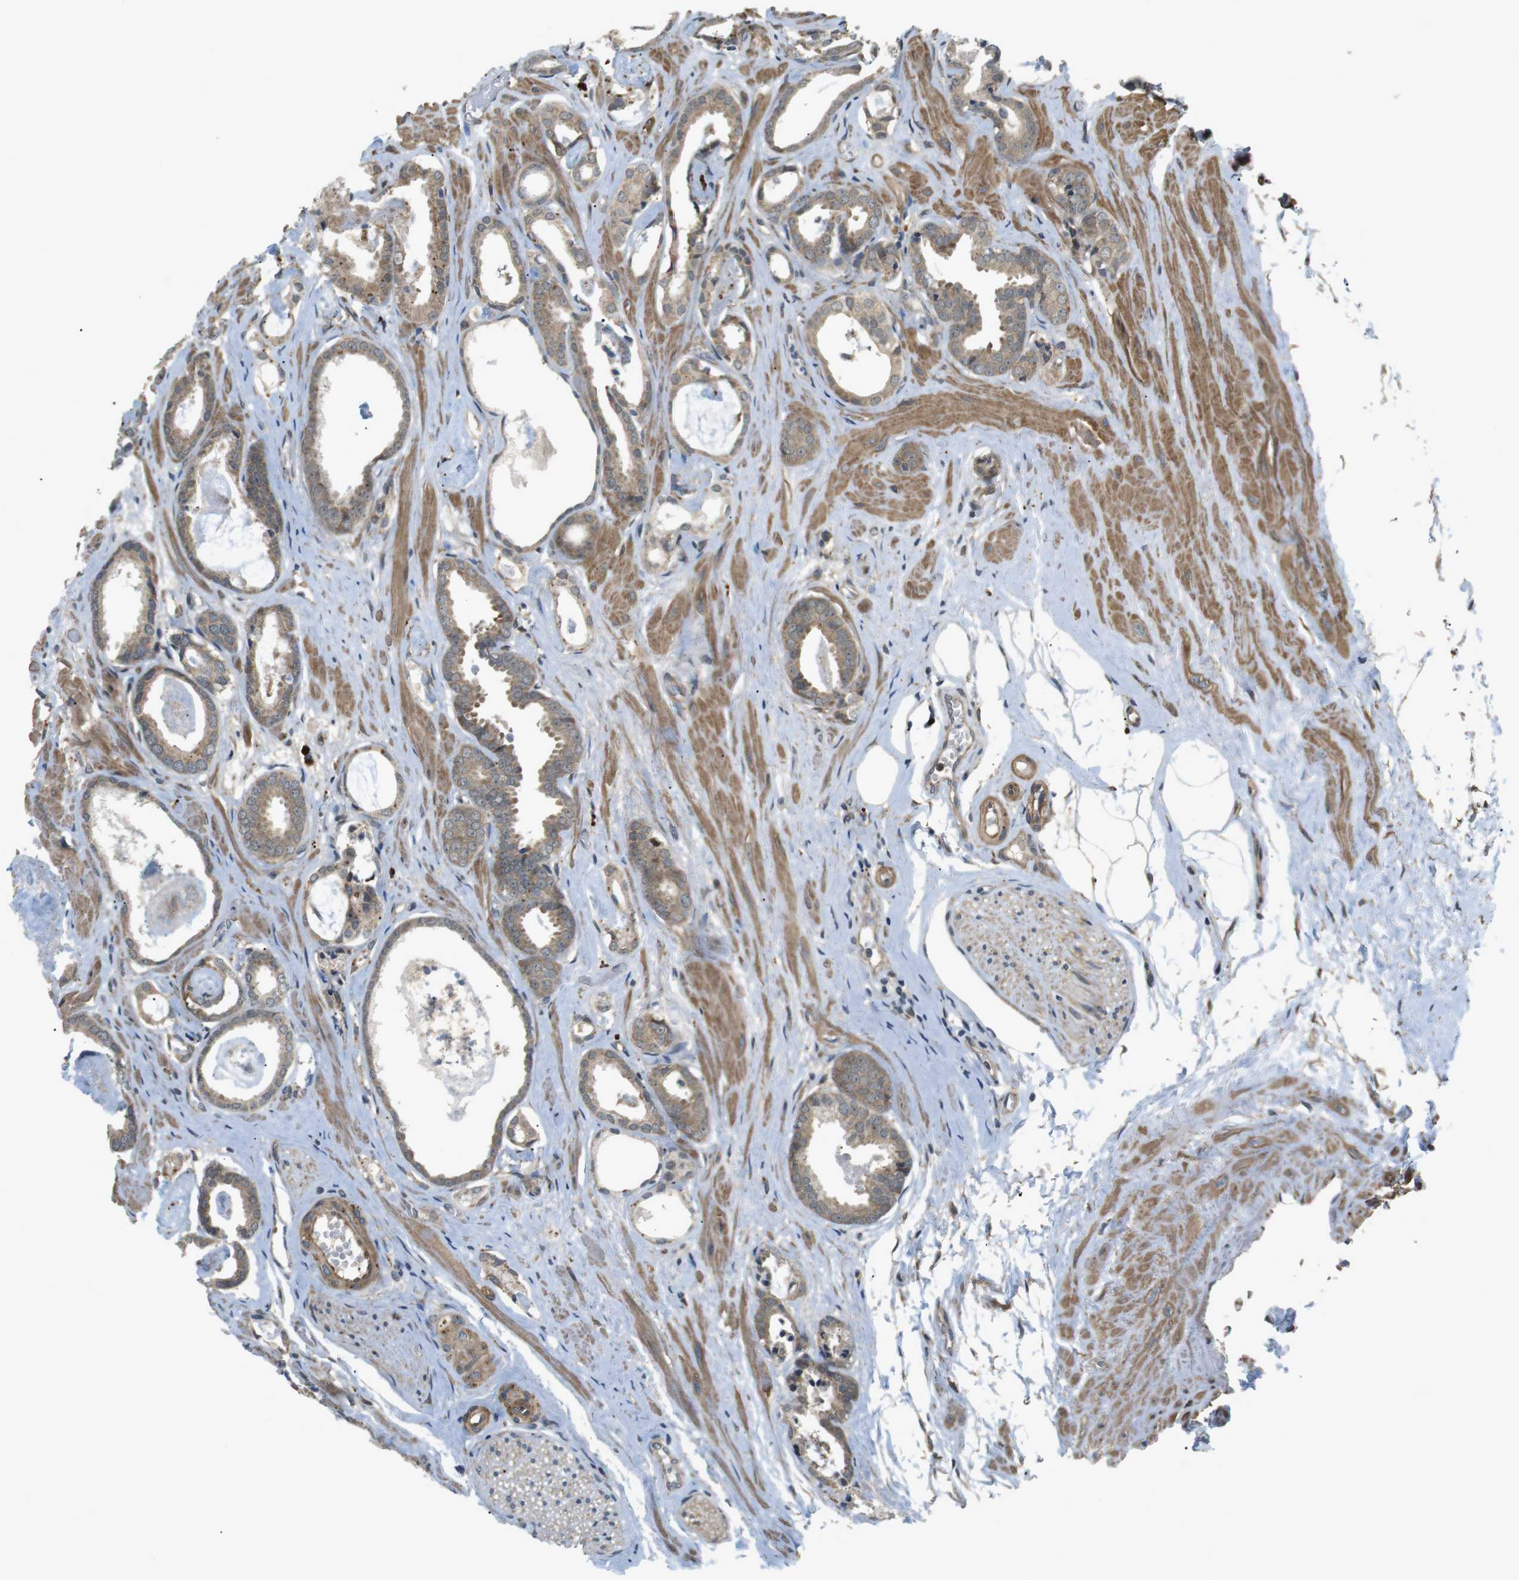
{"staining": {"intensity": "moderate", "quantity": ">75%", "location": "cytoplasmic/membranous"}, "tissue": "prostate cancer", "cell_type": "Tumor cells", "image_type": "cancer", "snomed": [{"axis": "morphology", "description": "Adenocarcinoma, Low grade"}, {"axis": "topography", "description": "Prostate"}], "caption": "Protein expression by IHC shows moderate cytoplasmic/membranous expression in about >75% of tumor cells in prostate adenocarcinoma (low-grade).", "gene": "KANK2", "patient": {"sex": "male", "age": 53}}